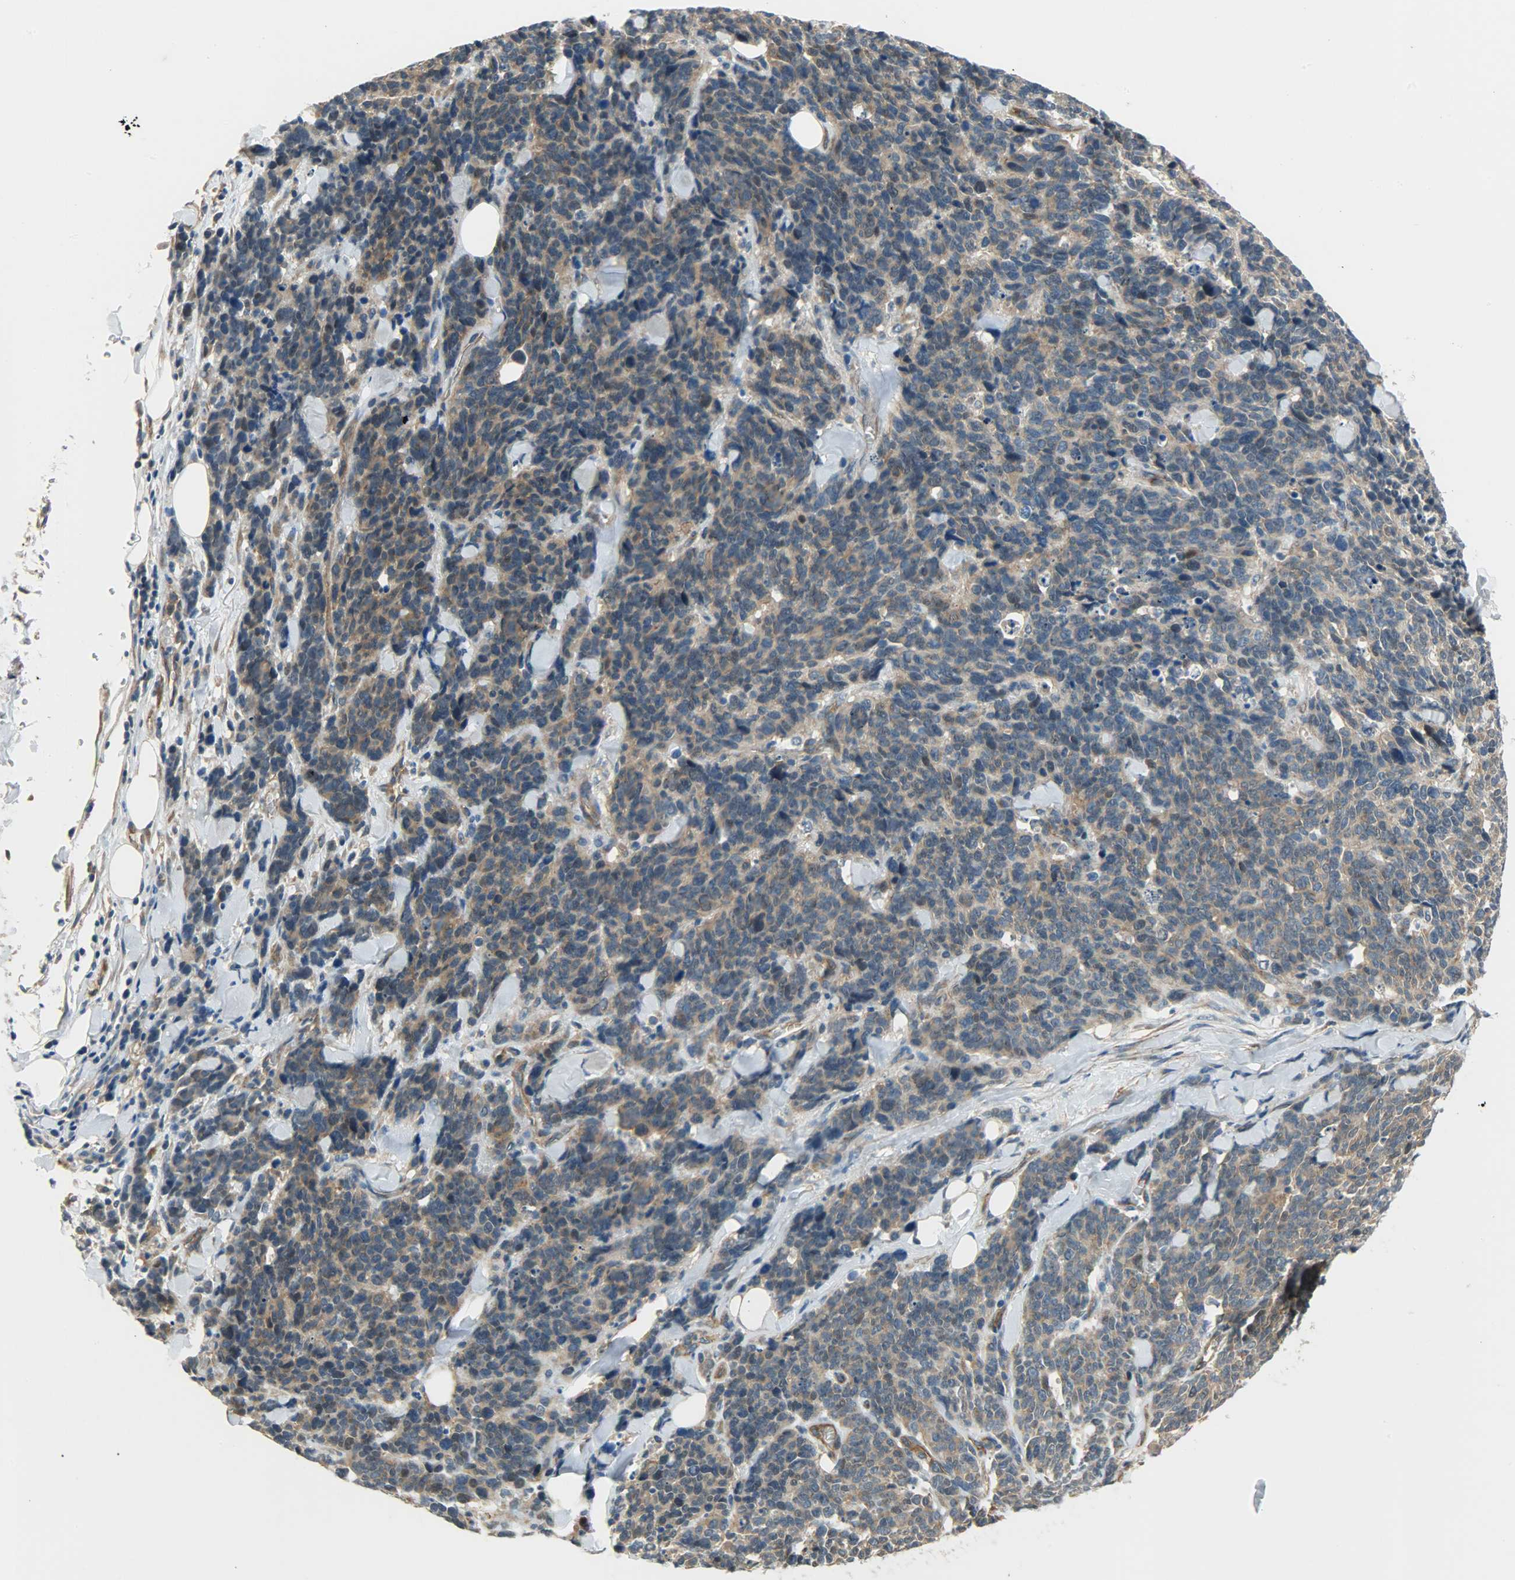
{"staining": {"intensity": "weak", "quantity": ">75%", "location": "cytoplasmic/membranous"}, "tissue": "lung cancer", "cell_type": "Tumor cells", "image_type": "cancer", "snomed": [{"axis": "morphology", "description": "Neoplasm, malignant, NOS"}, {"axis": "topography", "description": "Lung"}], "caption": "IHC histopathology image of neoplastic tissue: lung malignant neoplasm stained using immunohistochemistry reveals low levels of weak protein expression localized specifically in the cytoplasmic/membranous of tumor cells, appearing as a cytoplasmic/membranous brown color.", "gene": "KIAA1217", "patient": {"sex": "female", "age": 58}}